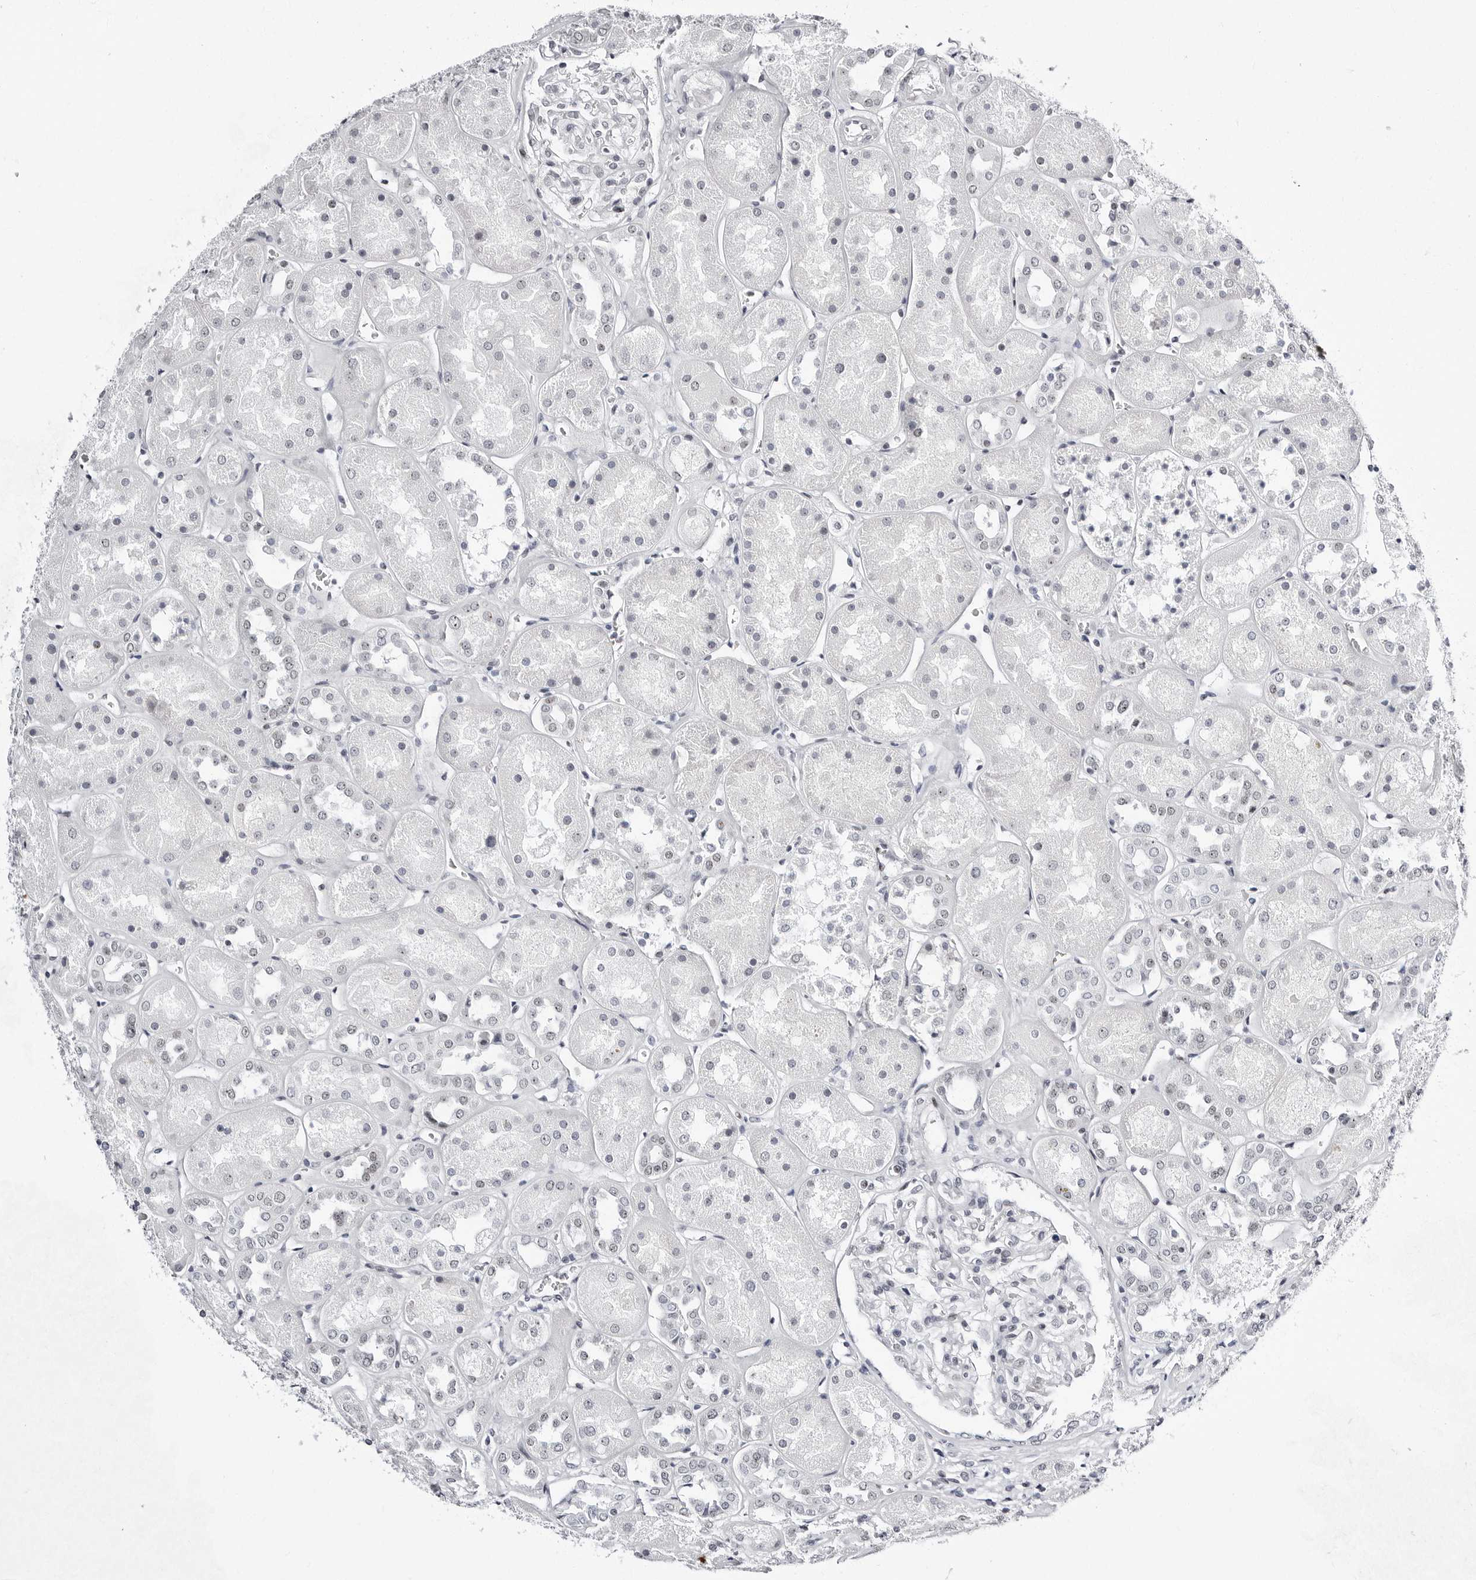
{"staining": {"intensity": "negative", "quantity": "none", "location": "none"}, "tissue": "kidney", "cell_type": "Cells in glomeruli", "image_type": "normal", "snomed": [{"axis": "morphology", "description": "Normal tissue, NOS"}, {"axis": "topography", "description": "Kidney"}], "caption": "Immunohistochemical staining of benign kidney demonstrates no significant staining in cells in glomeruli.", "gene": "VEZF1", "patient": {"sex": "male", "age": 70}}